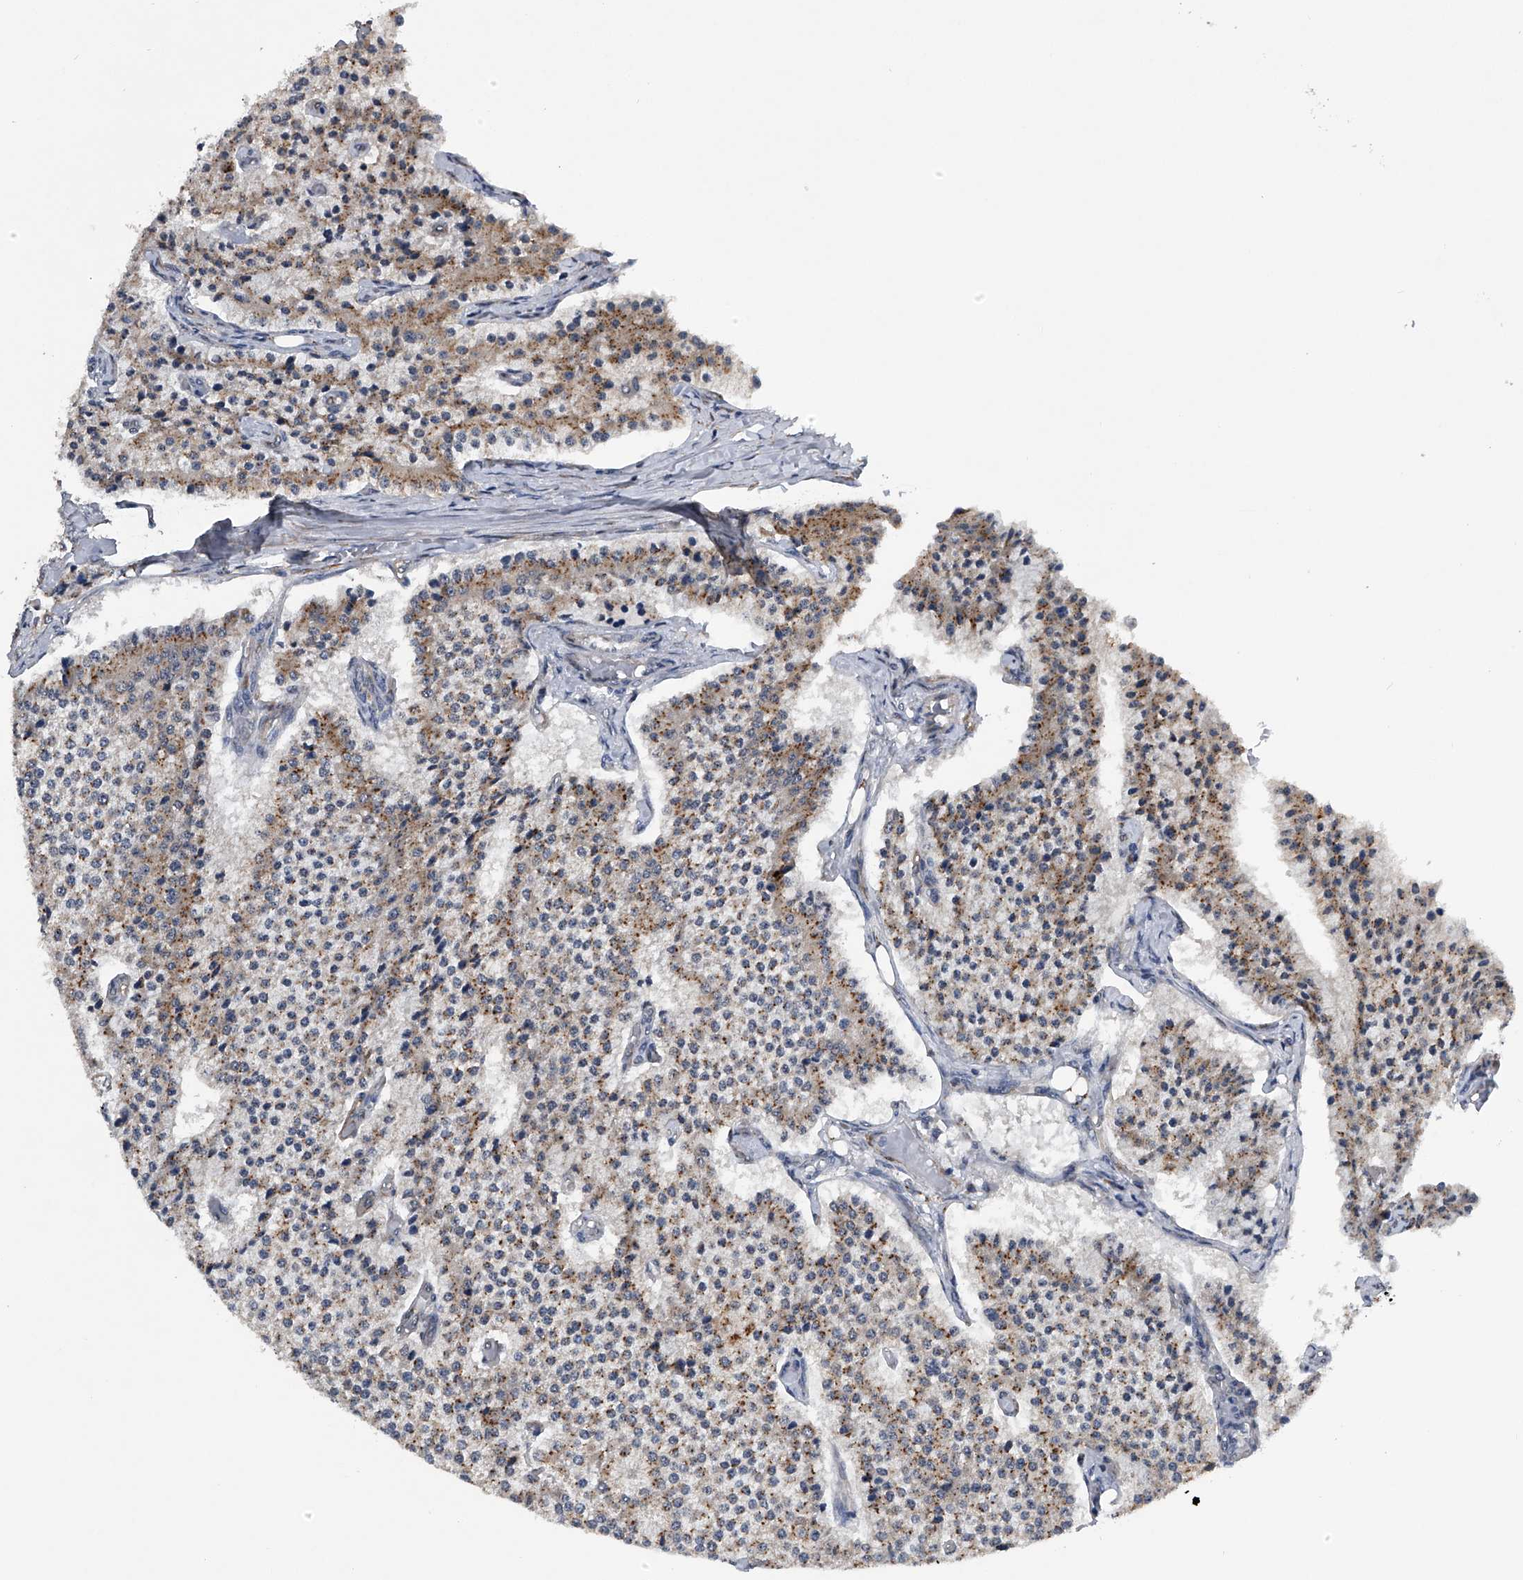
{"staining": {"intensity": "moderate", "quantity": ">75%", "location": "cytoplasmic/membranous"}, "tissue": "carcinoid", "cell_type": "Tumor cells", "image_type": "cancer", "snomed": [{"axis": "morphology", "description": "Carcinoid, malignant, NOS"}, {"axis": "topography", "description": "Colon"}], "caption": "The histopathology image shows a brown stain indicating the presence of a protein in the cytoplasmic/membranous of tumor cells in carcinoid (malignant).", "gene": "LYRM4", "patient": {"sex": "female", "age": 52}}